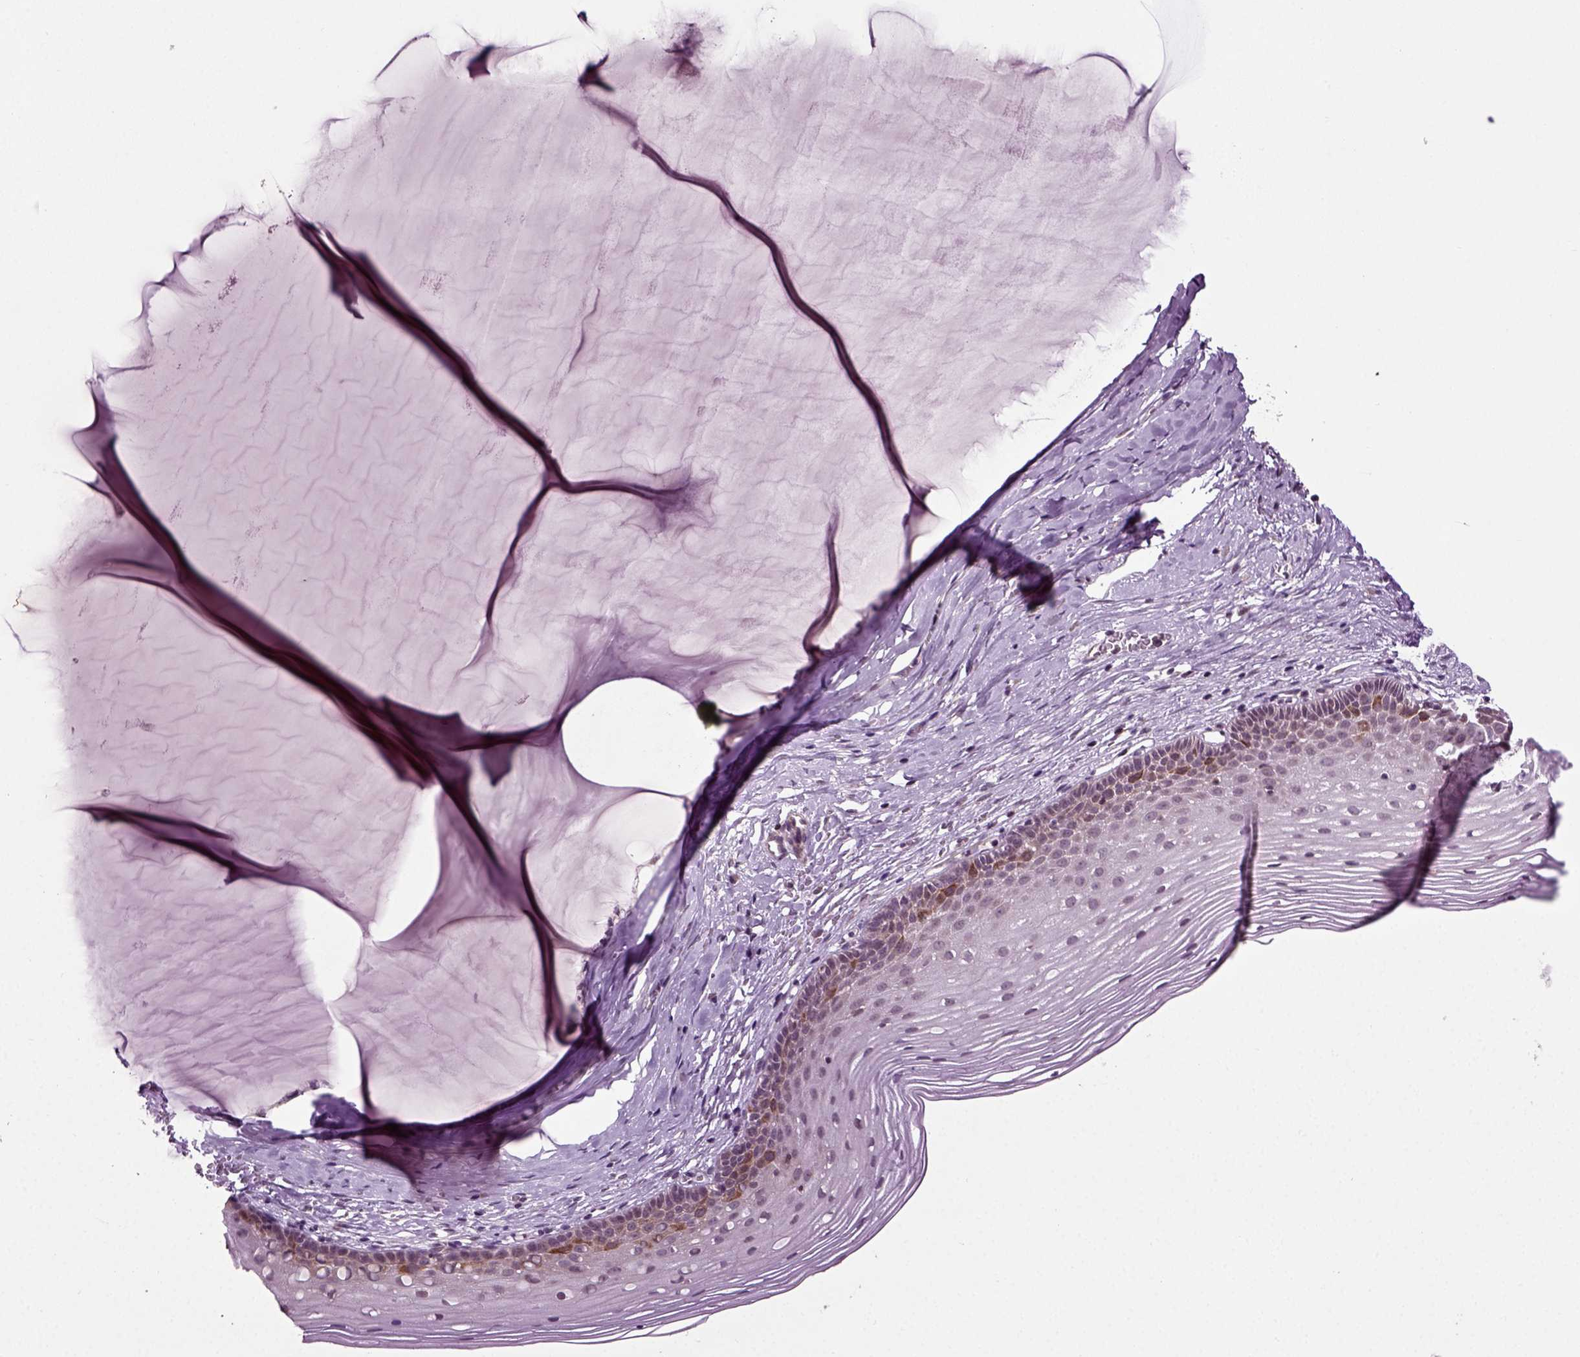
{"staining": {"intensity": "negative", "quantity": "none", "location": "none"}, "tissue": "cervix", "cell_type": "Glandular cells", "image_type": "normal", "snomed": [{"axis": "morphology", "description": "Normal tissue, NOS"}, {"axis": "topography", "description": "Cervix"}], "caption": "Immunohistochemical staining of unremarkable cervix shows no significant expression in glandular cells. (Brightfield microscopy of DAB IHC at high magnification).", "gene": "KNSTRN", "patient": {"sex": "female", "age": 40}}